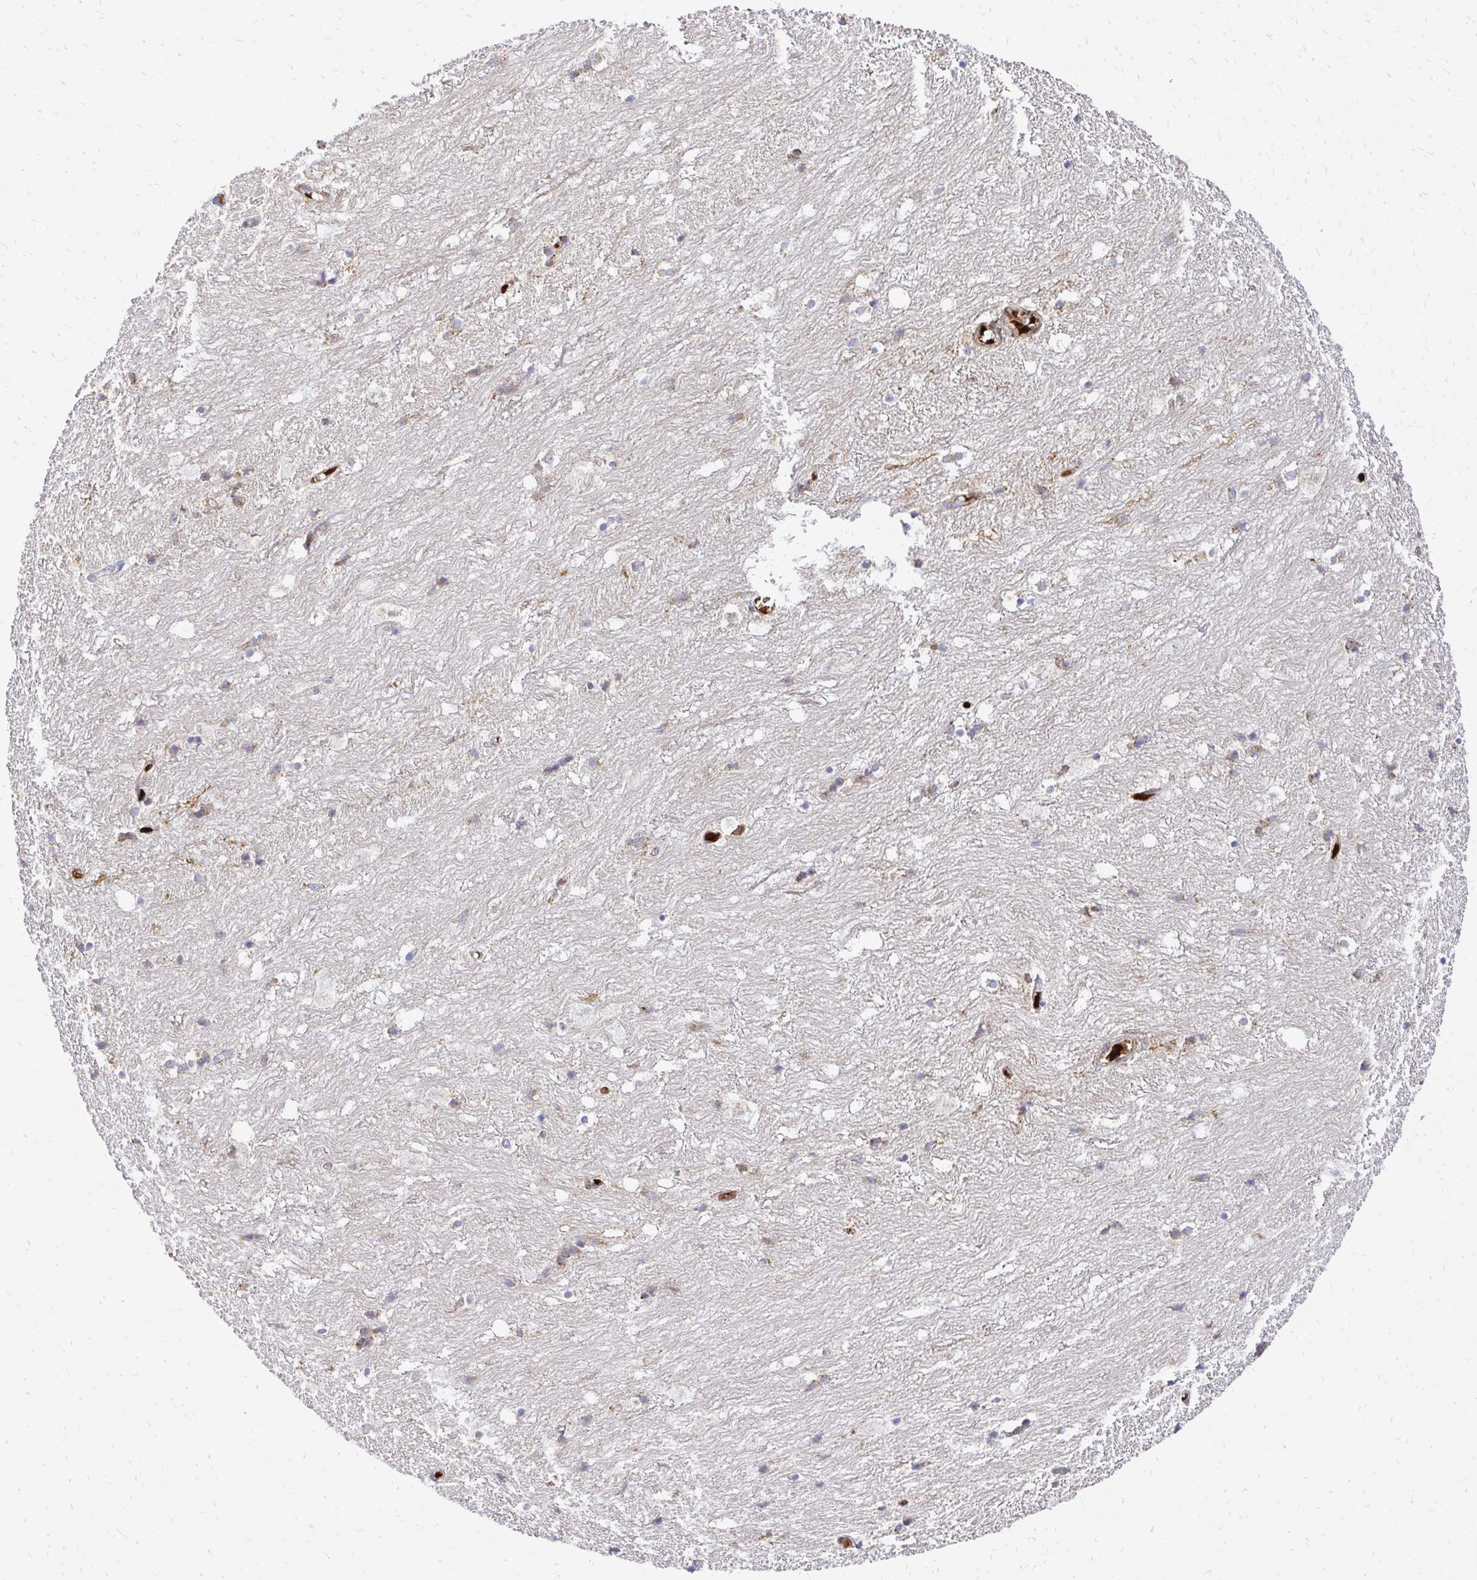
{"staining": {"intensity": "negative", "quantity": "none", "location": "none"}, "tissue": "hippocampus", "cell_type": "Glial cells", "image_type": "normal", "snomed": [{"axis": "morphology", "description": "Normal tissue, NOS"}, {"axis": "topography", "description": "Hippocampus"}], "caption": "Immunohistochemistry histopathology image of benign hippocampus: human hippocampus stained with DAB exhibits no significant protein staining in glial cells. (Immunohistochemistry, brightfield microscopy, high magnification).", "gene": "MRPL13", "patient": {"sex": "female", "age": 52}}